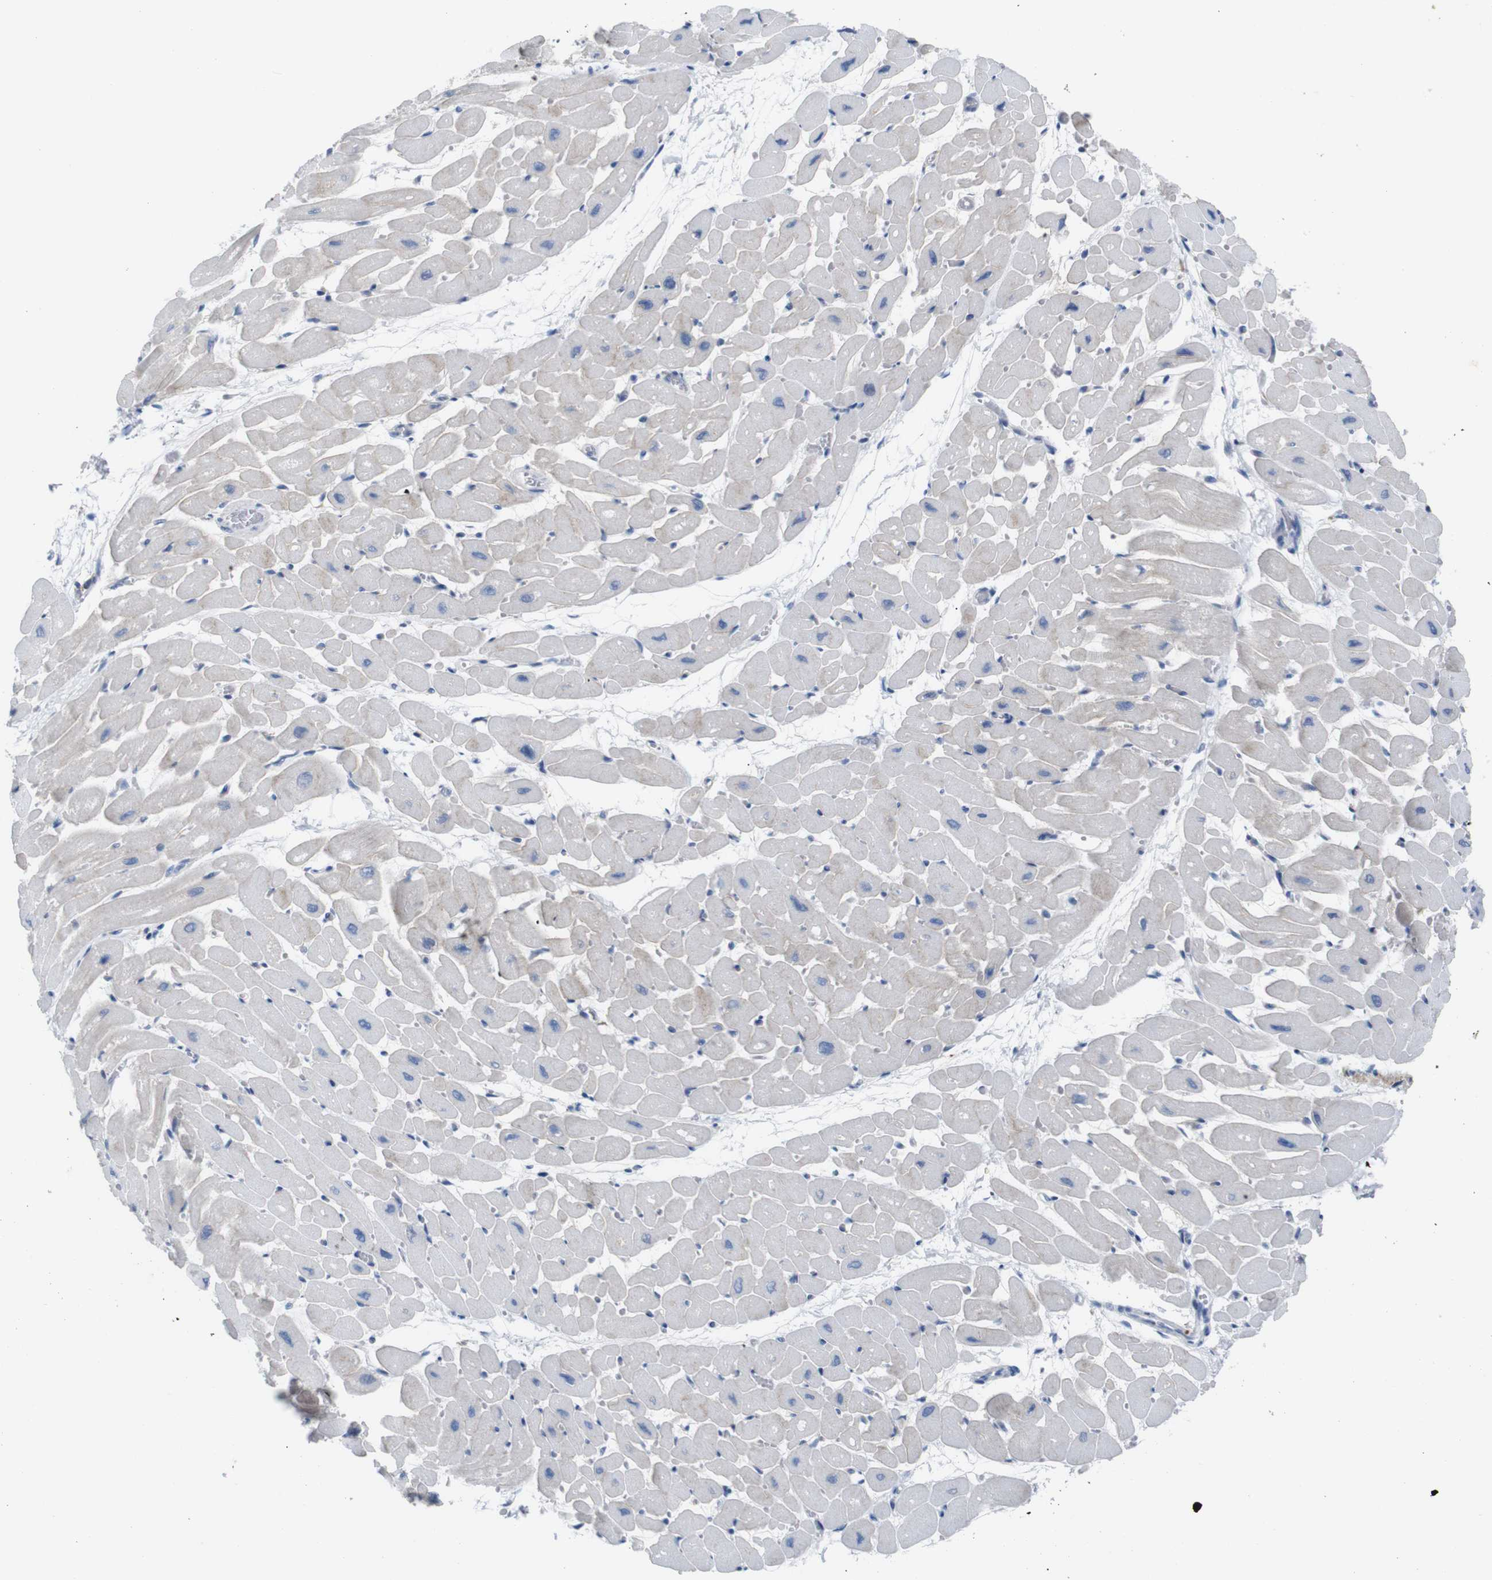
{"staining": {"intensity": "negative", "quantity": "none", "location": "none"}, "tissue": "heart muscle", "cell_type": "Cardiomyocytes", "image_type": "normal", "snomed": [{"axis": "morphology", "description": "Normal tissue, NOS"}, {"axis": "topography", "description": "Heart"}], "caption": "Micrograph shows no significant protein expression in cardiomyocytes of benign heart muscle. (DAB IHC, high magnification).", "gene": "ANK3", "patient": {"sex": "male", "age": 45}}